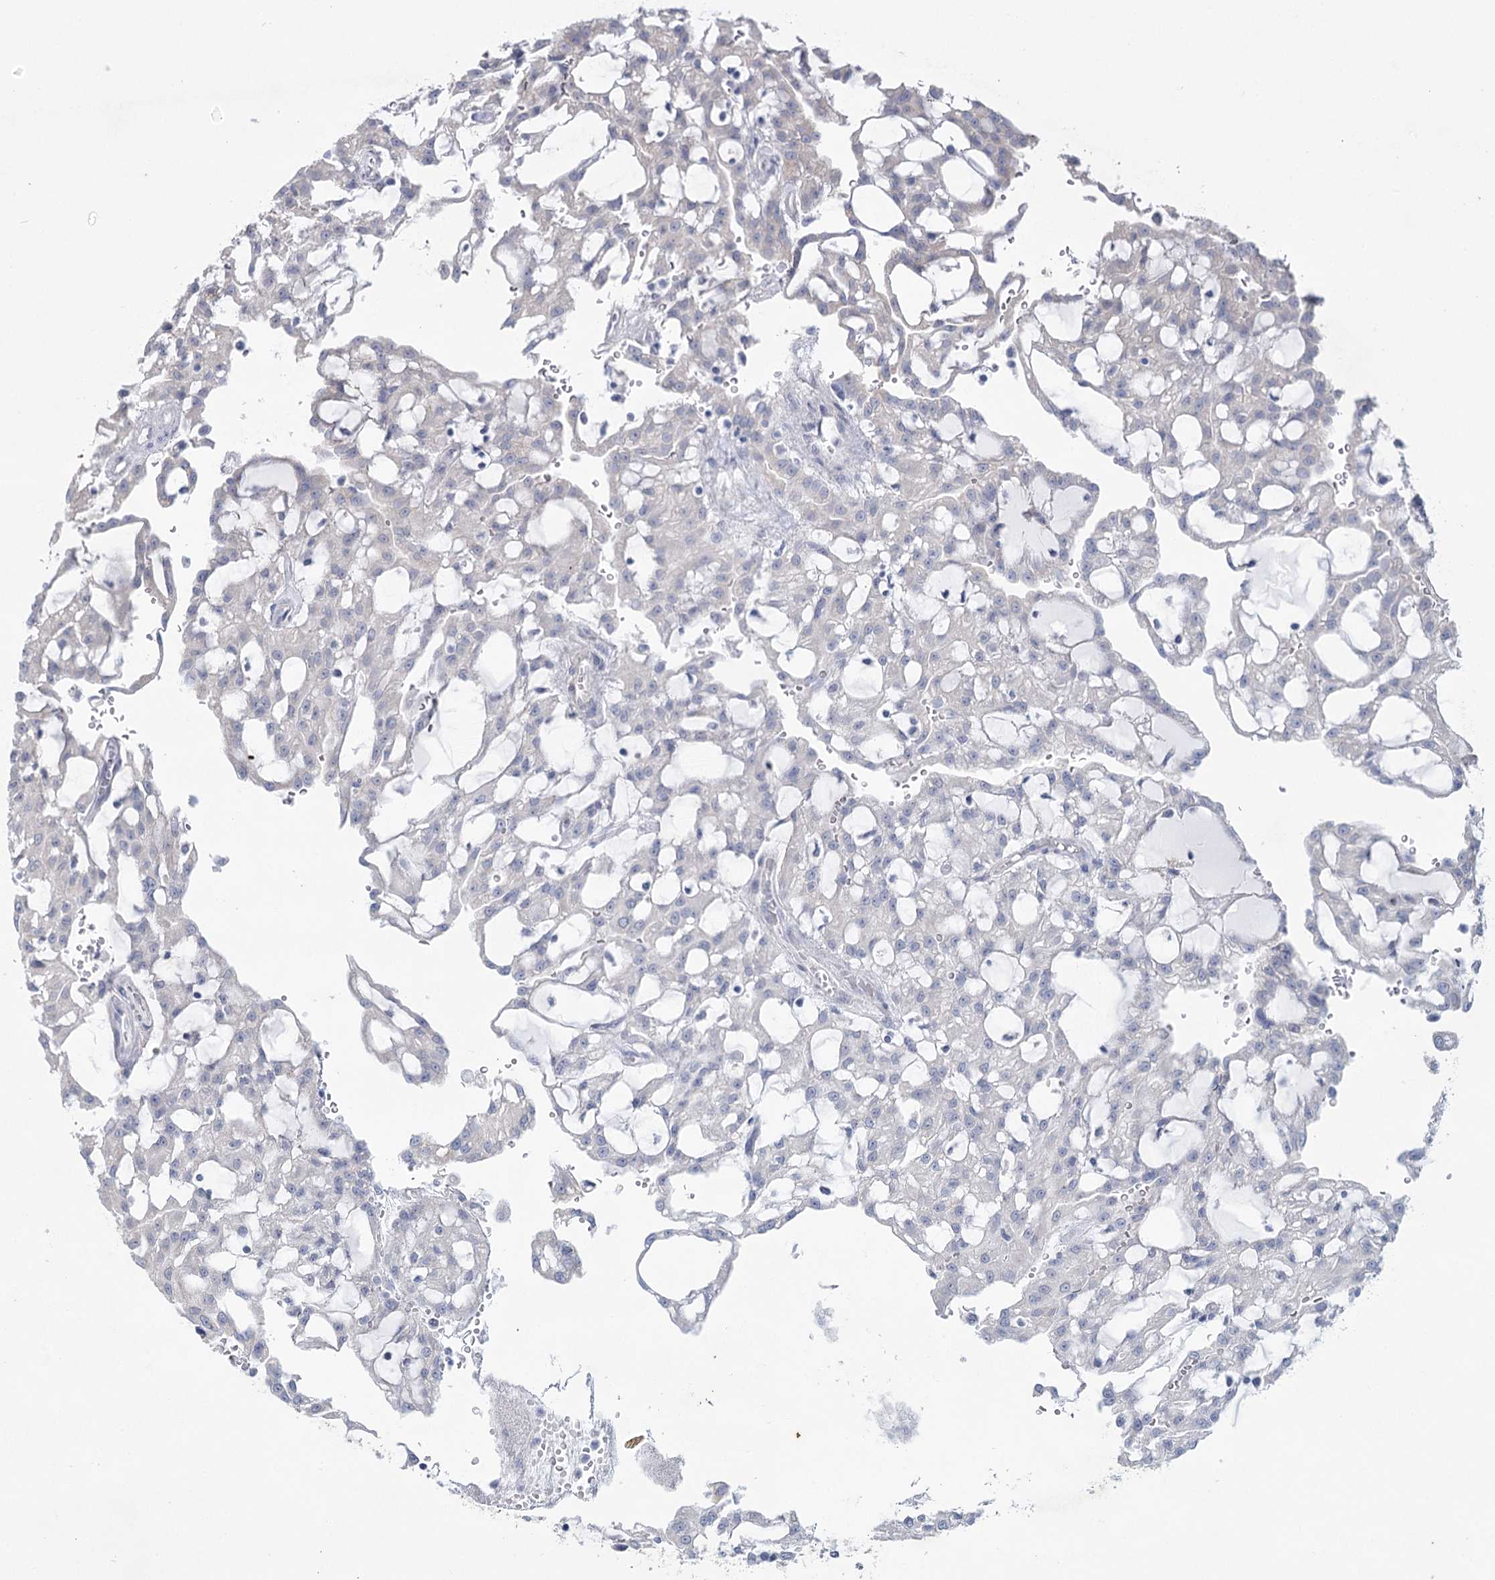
{"staining": {"intensity": "negative", "quantity": "none", "location": "none"}, "tissue": "renal cancer", "cell_type": "Tumor cells", "image_type": "cancer", "snomed": [{"axis": "morphology", "description": "Adenocarcinoma, NOS"}, {"axis": "topography", "description": "Kidney"}], "caption": "IHC of human adenocarcinoma (renal) demonstrates no staining in tumor cells.", "gene": "CCDC88A", "patient": {"sex": "male", "age": 63}}